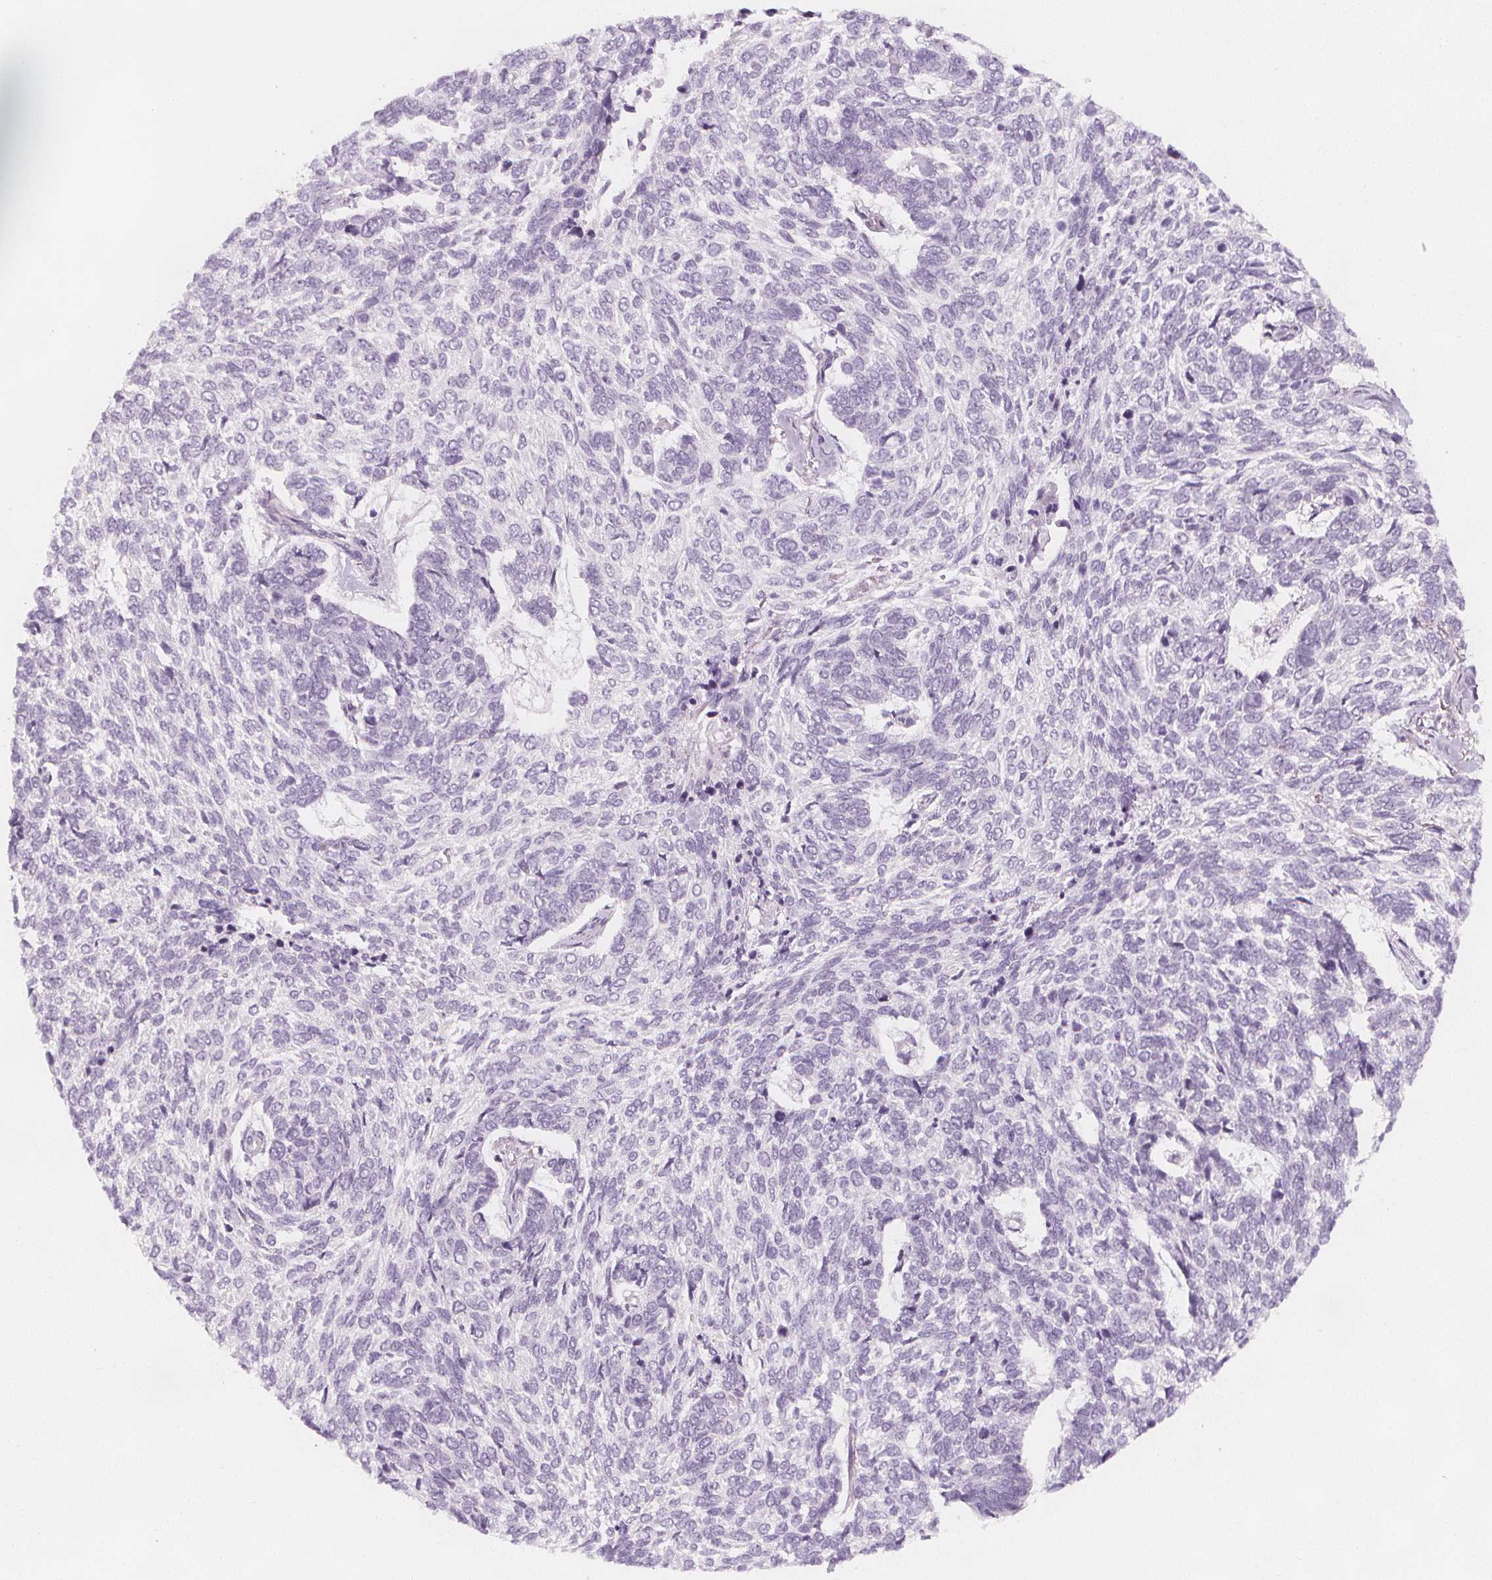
{"staining": {"intensity": "negative", "quantity": "none", "location": "none"}, "tissue": "skin cancer", "cell_type": "Tumor cells", "image_type": "cancer", "snomed": [{"axis": "morphology", "description": "Basal cell carcinoma"}, {"axis": "topography", "description": "Skin"}], "caption": "This is a micrograph of immunohistochemistry (IHC) staining of skin cancer, which shows no positivity in tumor cells.", "gene": "MAP1A", "patient": {"sex": "female", "age": 65}}